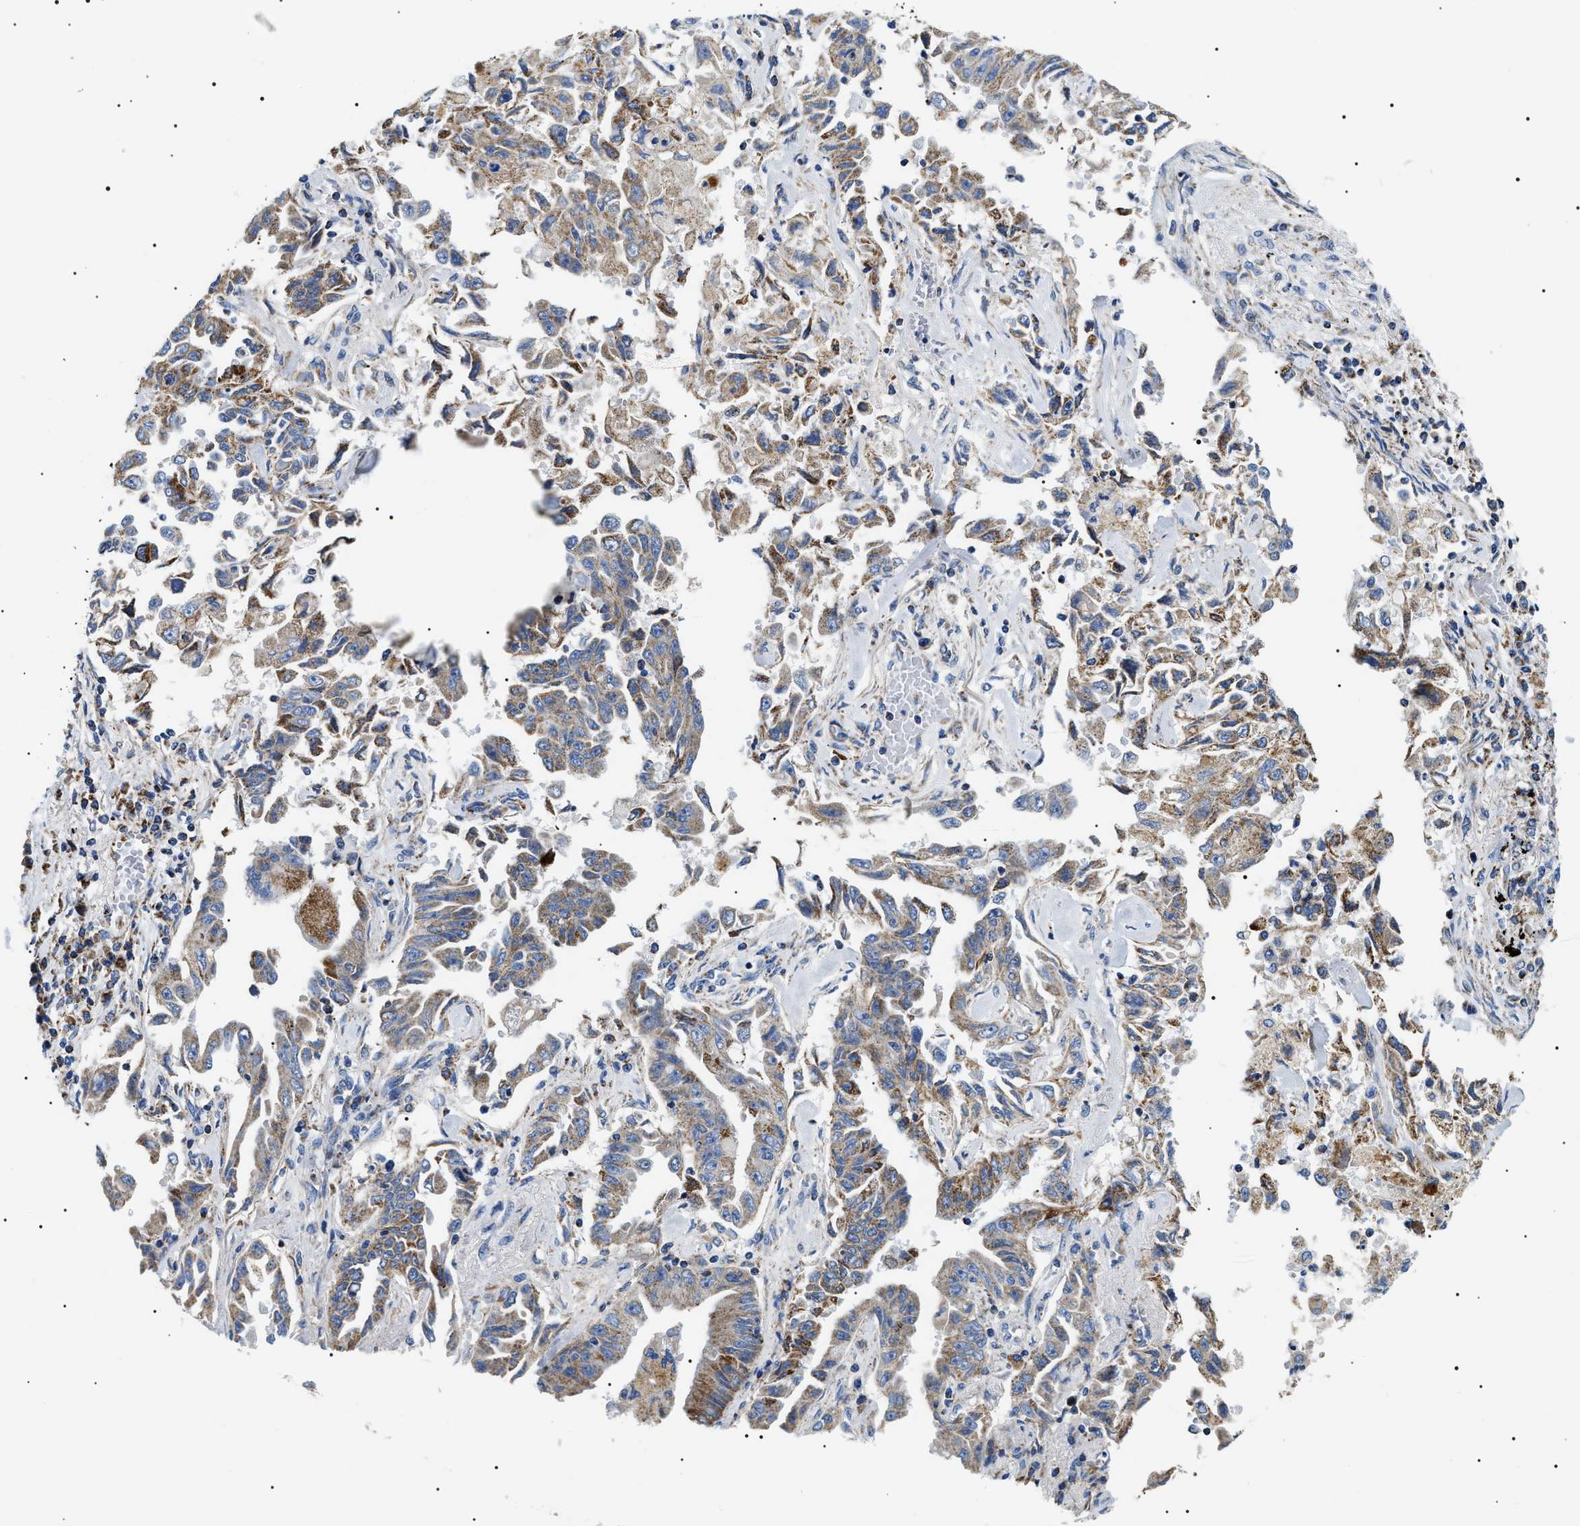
{"staining": {"intensity": "weak", "quantity": ">75%", "location": "cytoplasmic/membranous"}, "tissue": "lung cancer", "cell_type": "Tumor cells", "image_type": "cancer", "snomed": [{"axis": "morphology", "description": "Adenocarcinoma, NOS"}, {"axis": "topography", "description": "Lung"}], "caption": "High-power microscopy captured an immunohistochemistry micrograph of adenocarcinoma (lung), revealing weak cytoplasmic/membranous staining in about >75% of tumor cells. (IHC, brightfield microscopy, high magnification).", "gene": "OXSM", "patient": {"sex": "female", "age": 51}}